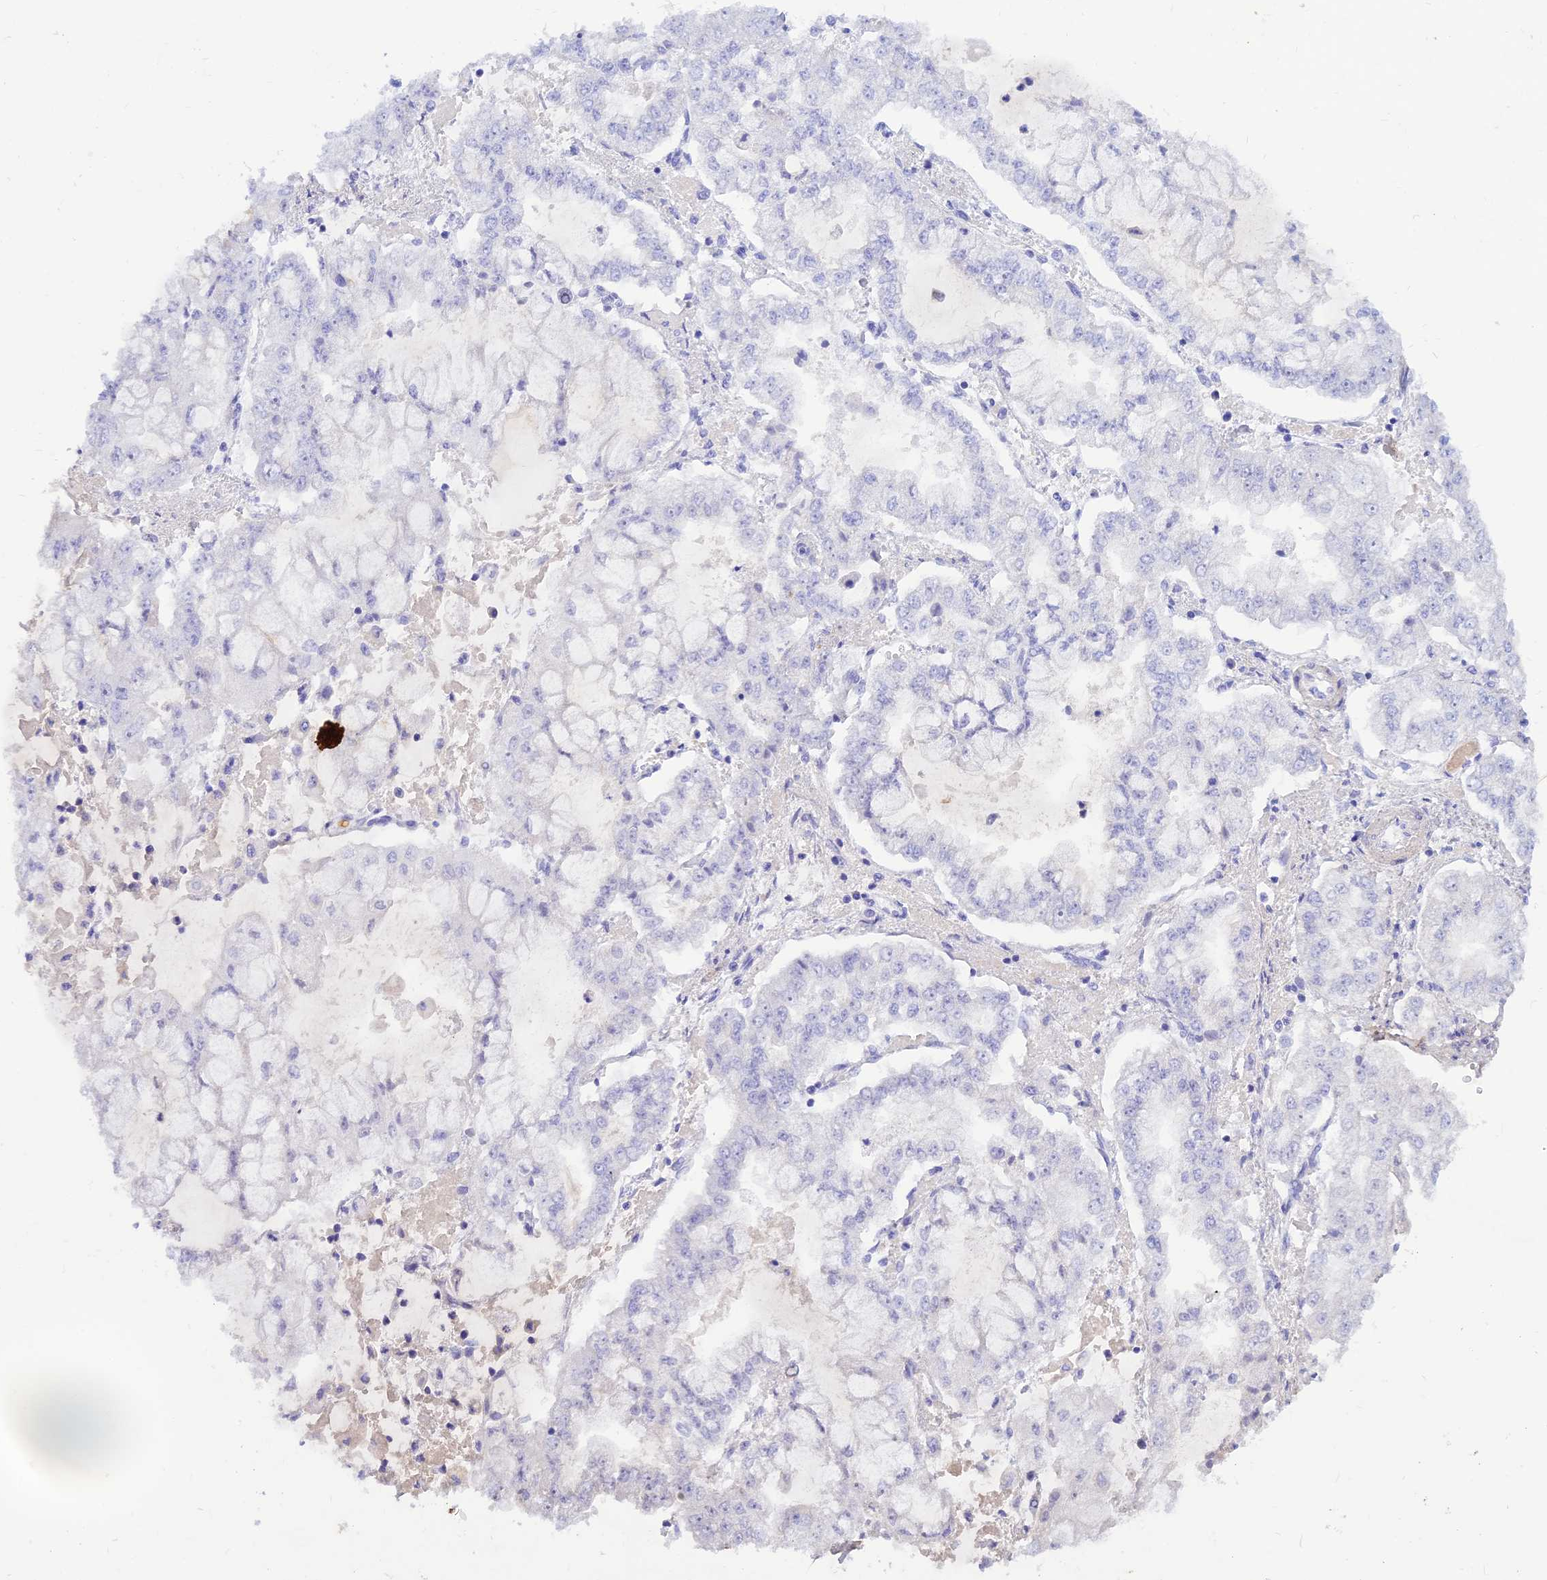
{"staining": {"intensity": "negative", "quantity": "none", "location": "none"}, "tissue": "stomach cancer", "cell_type": "Tumor cells", "image_type": "cancer", "snomed": [{"axis": "morphology", "description": "Adenocarcinoma, NOS"}, {"axis": "topography", "description": "Stomach"}], "caption": "Tumor cells are negative for brown protein staining in stomach cancer (adenocarcinoma).", "gene": "PRNP", "patient": {"sex": "male", "age": 76}}